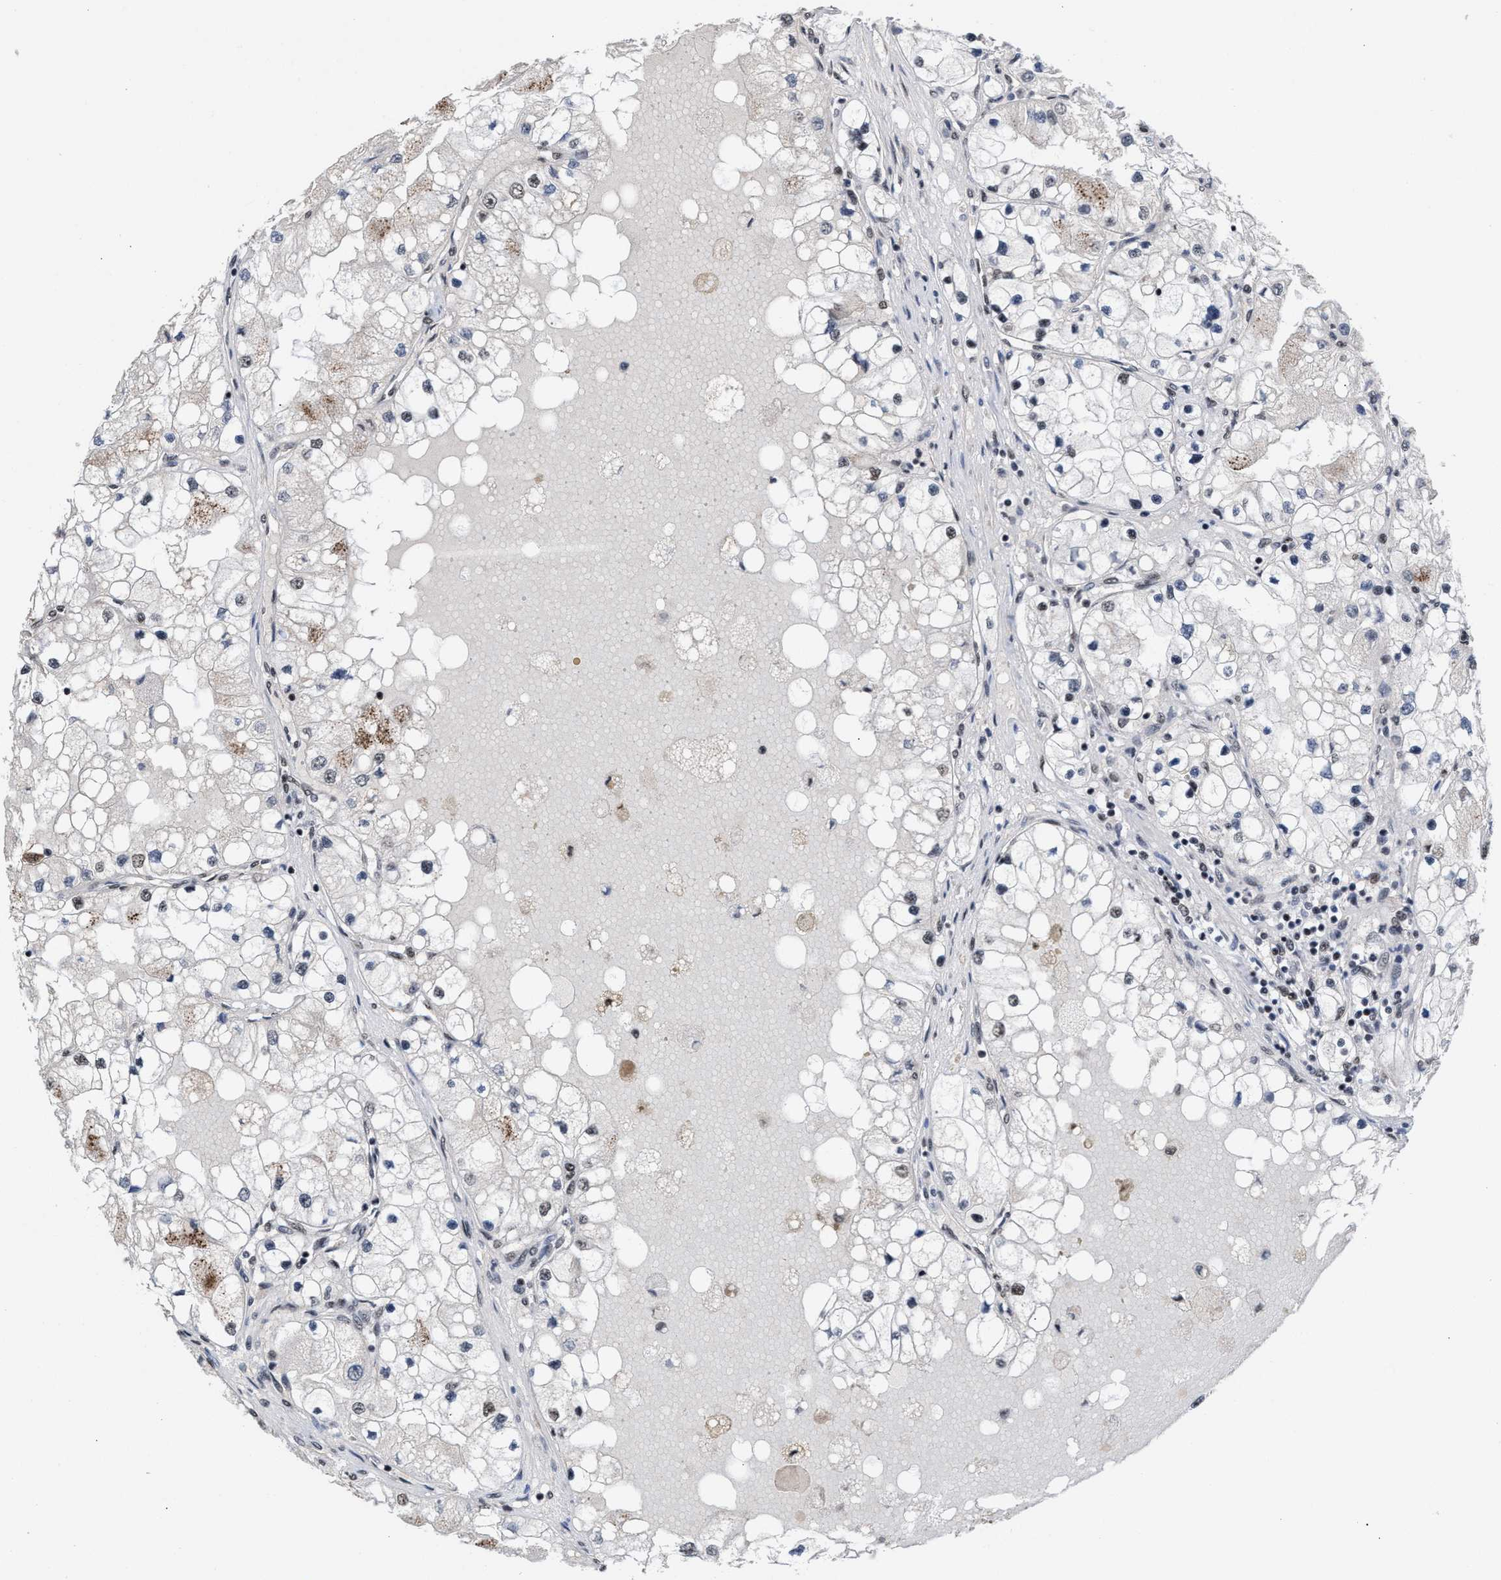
{"staining": {"intensity": "moderate", "quantity": "<25%", "location": "cytoplasmic/membranous,nuclear"}, "tissue": "renal cancer", "cell_type": "Tumor cells", "image_type": "cancer", "snomed": [{"axis": "morphology", "description": "Adenocarcinoma, NOS"}, {"axis": "topography", "description": "Kidney"}], "caption": "A high-resolution image shows immunohistochemistry (IHC) staining of renal cancer (adenocarcinoma), which displays moderate cytoplasmic/membranous and nuclear staining in approximately <25% of tumor cells.", "gene": "EIF4A3", "patient": {"sex": "male", "age": 68}}